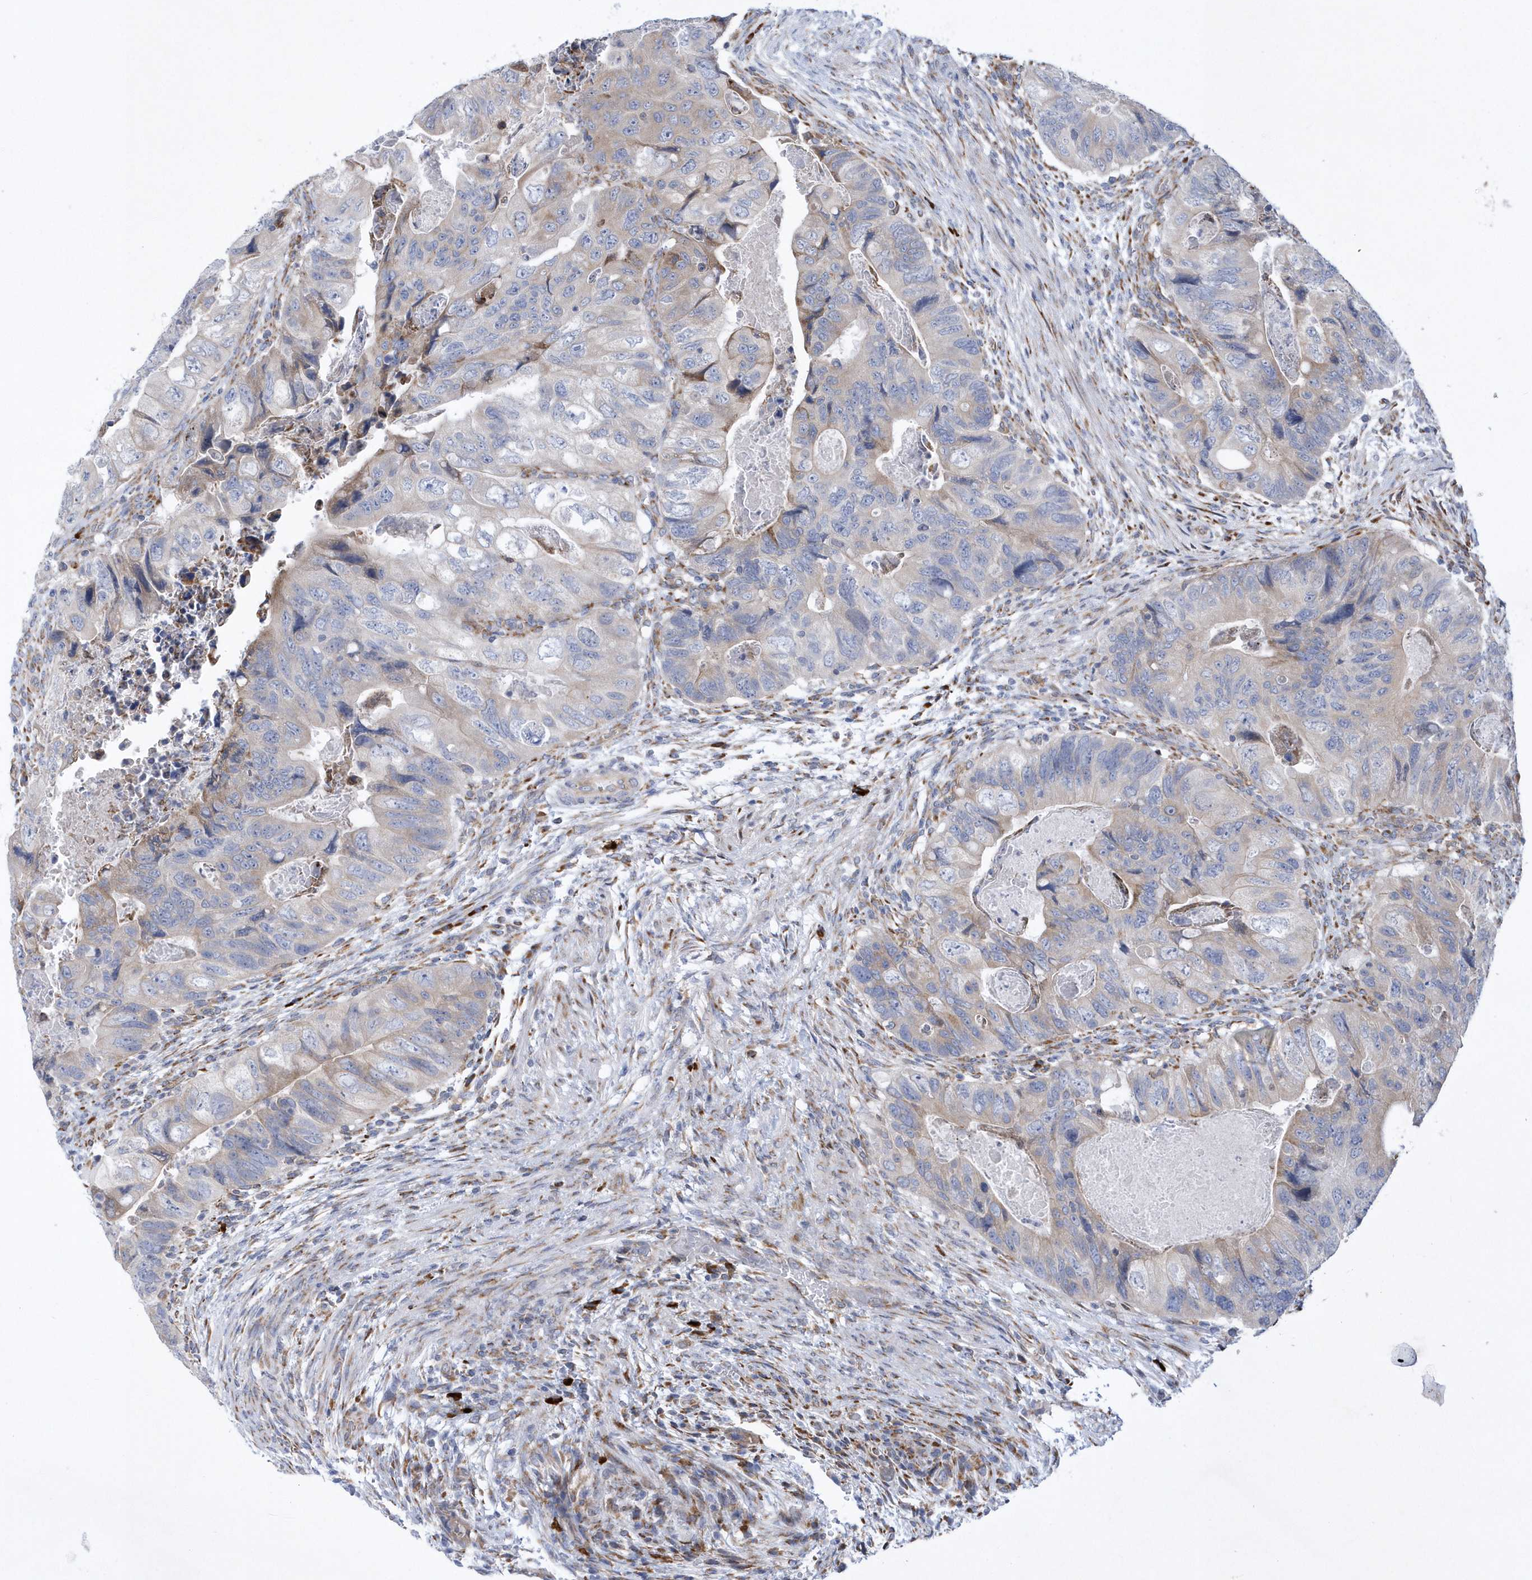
{"staining": {"intensity": "negative", "quantity": "none", "location": "none"}, "tissue": "colorectal cancer", "cell_type": "Tumor cells", "image_type": "cancer", "snomed": [{"axis": "morphology", "description": "Adenocarcinoma, NOS"}, {"axis": "topography", "description": "Rectum"}], "caption": "Human colorectal cancer (adenocarcinoma) stained for a protein using immunohistochemistry (IHC) displays no positivity in tumor cells.", "gene": "MED31", "patient": {"sex": "male", "age": 63}}